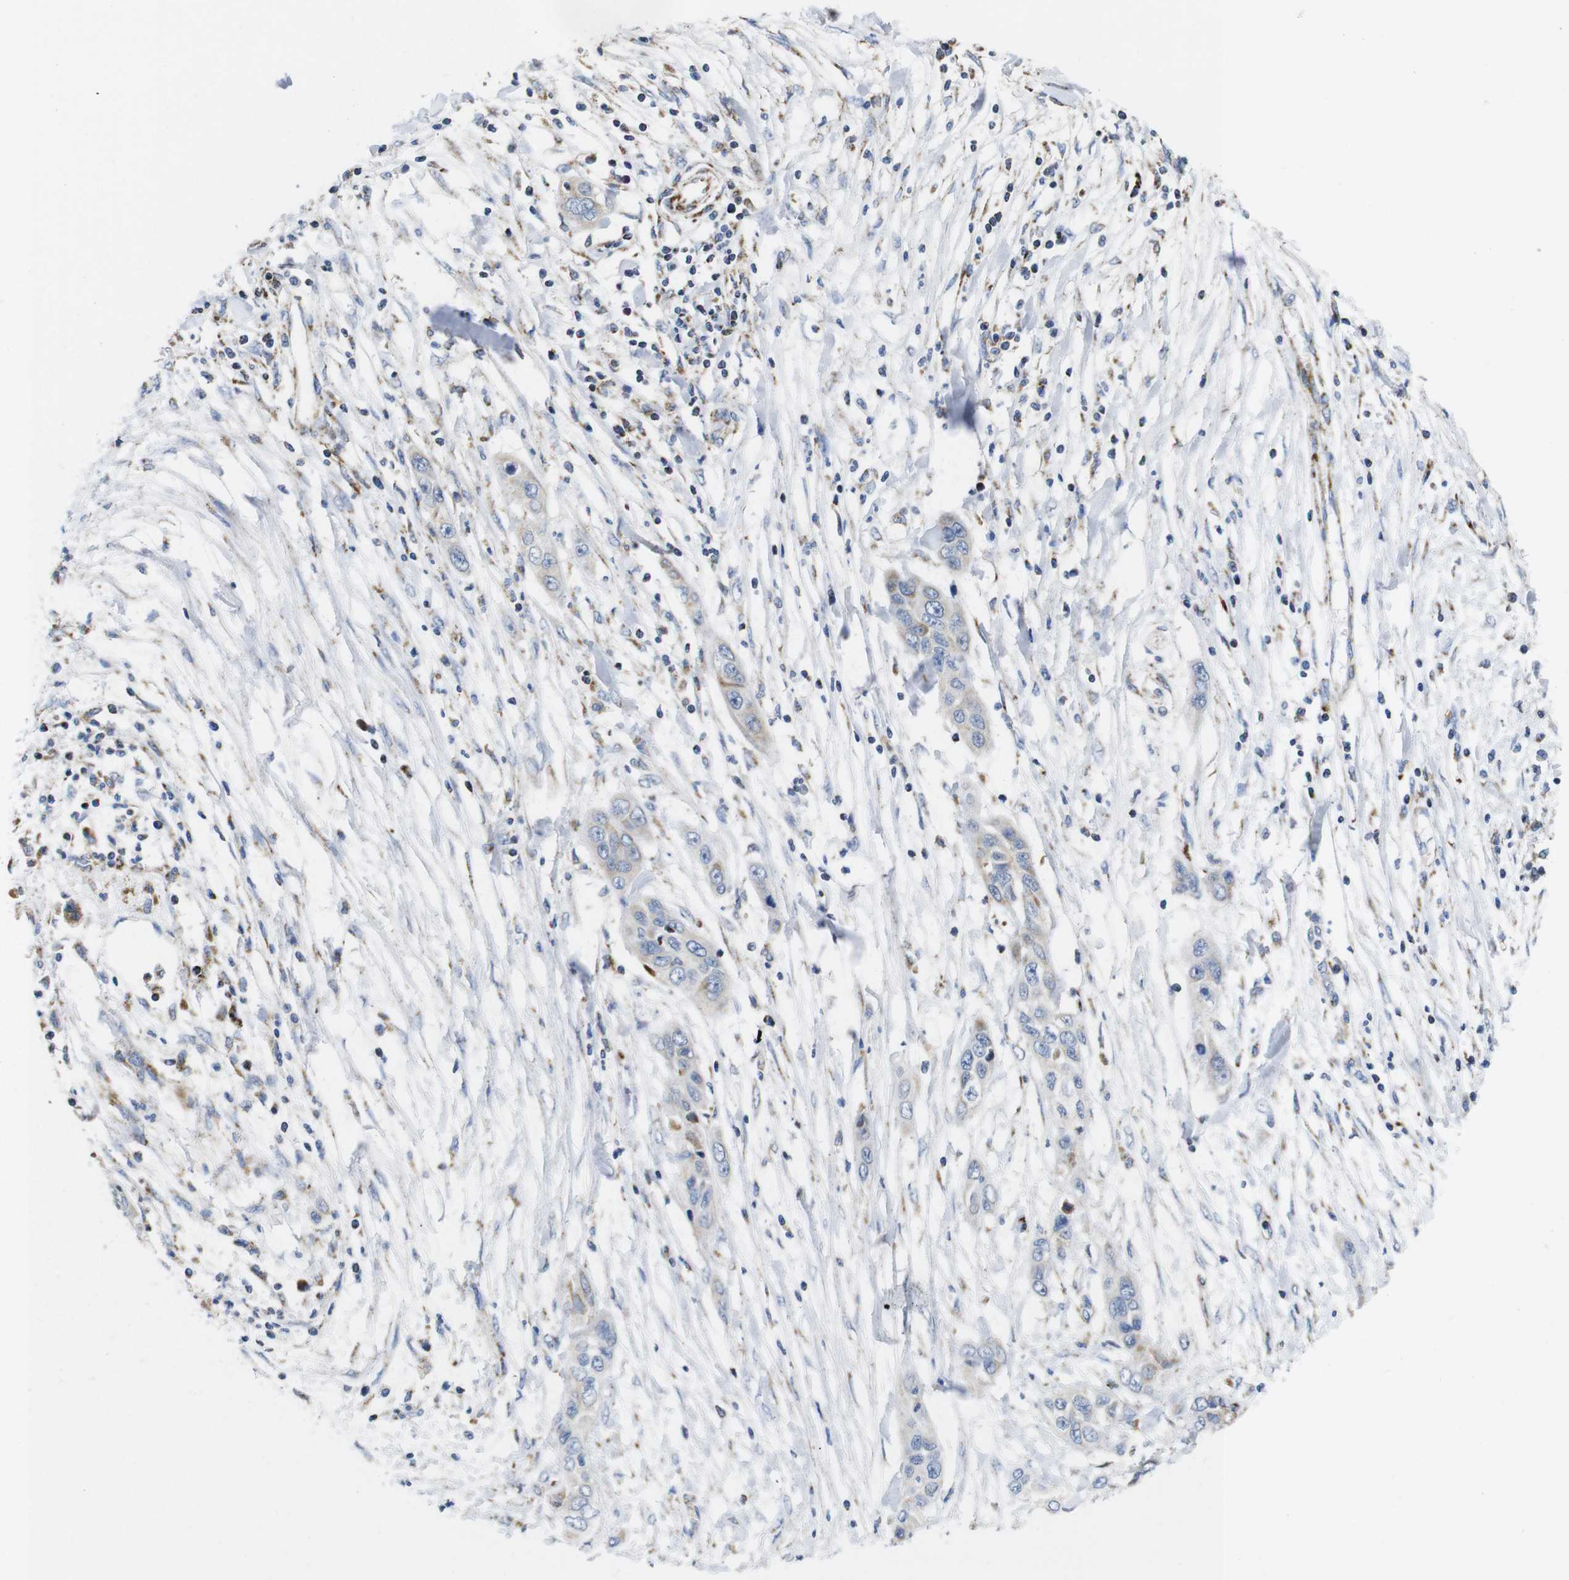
{"staining": {"intensity": "weak", "quantity": "<25%", "location": "cytoplasmic/membranous"}, "tissue": "pancreatic cancer", "cell_type": "Tumor cells", "image_type": "cancer", "snomed": [{"axis": "morphology", "description": "Adenocarcinoma, NOS"}, {"axis": "topography", "description": "Pancreas"}], "caption": "A high-resolution histopathology image shows immunohistochemistry (IHC) staining of adenocarcinoma (pancreatic), which demonstrates no significant positivity in tumor cells.", "gene": "TMEM192", "patient": {"sex": "female", "age": 70}}